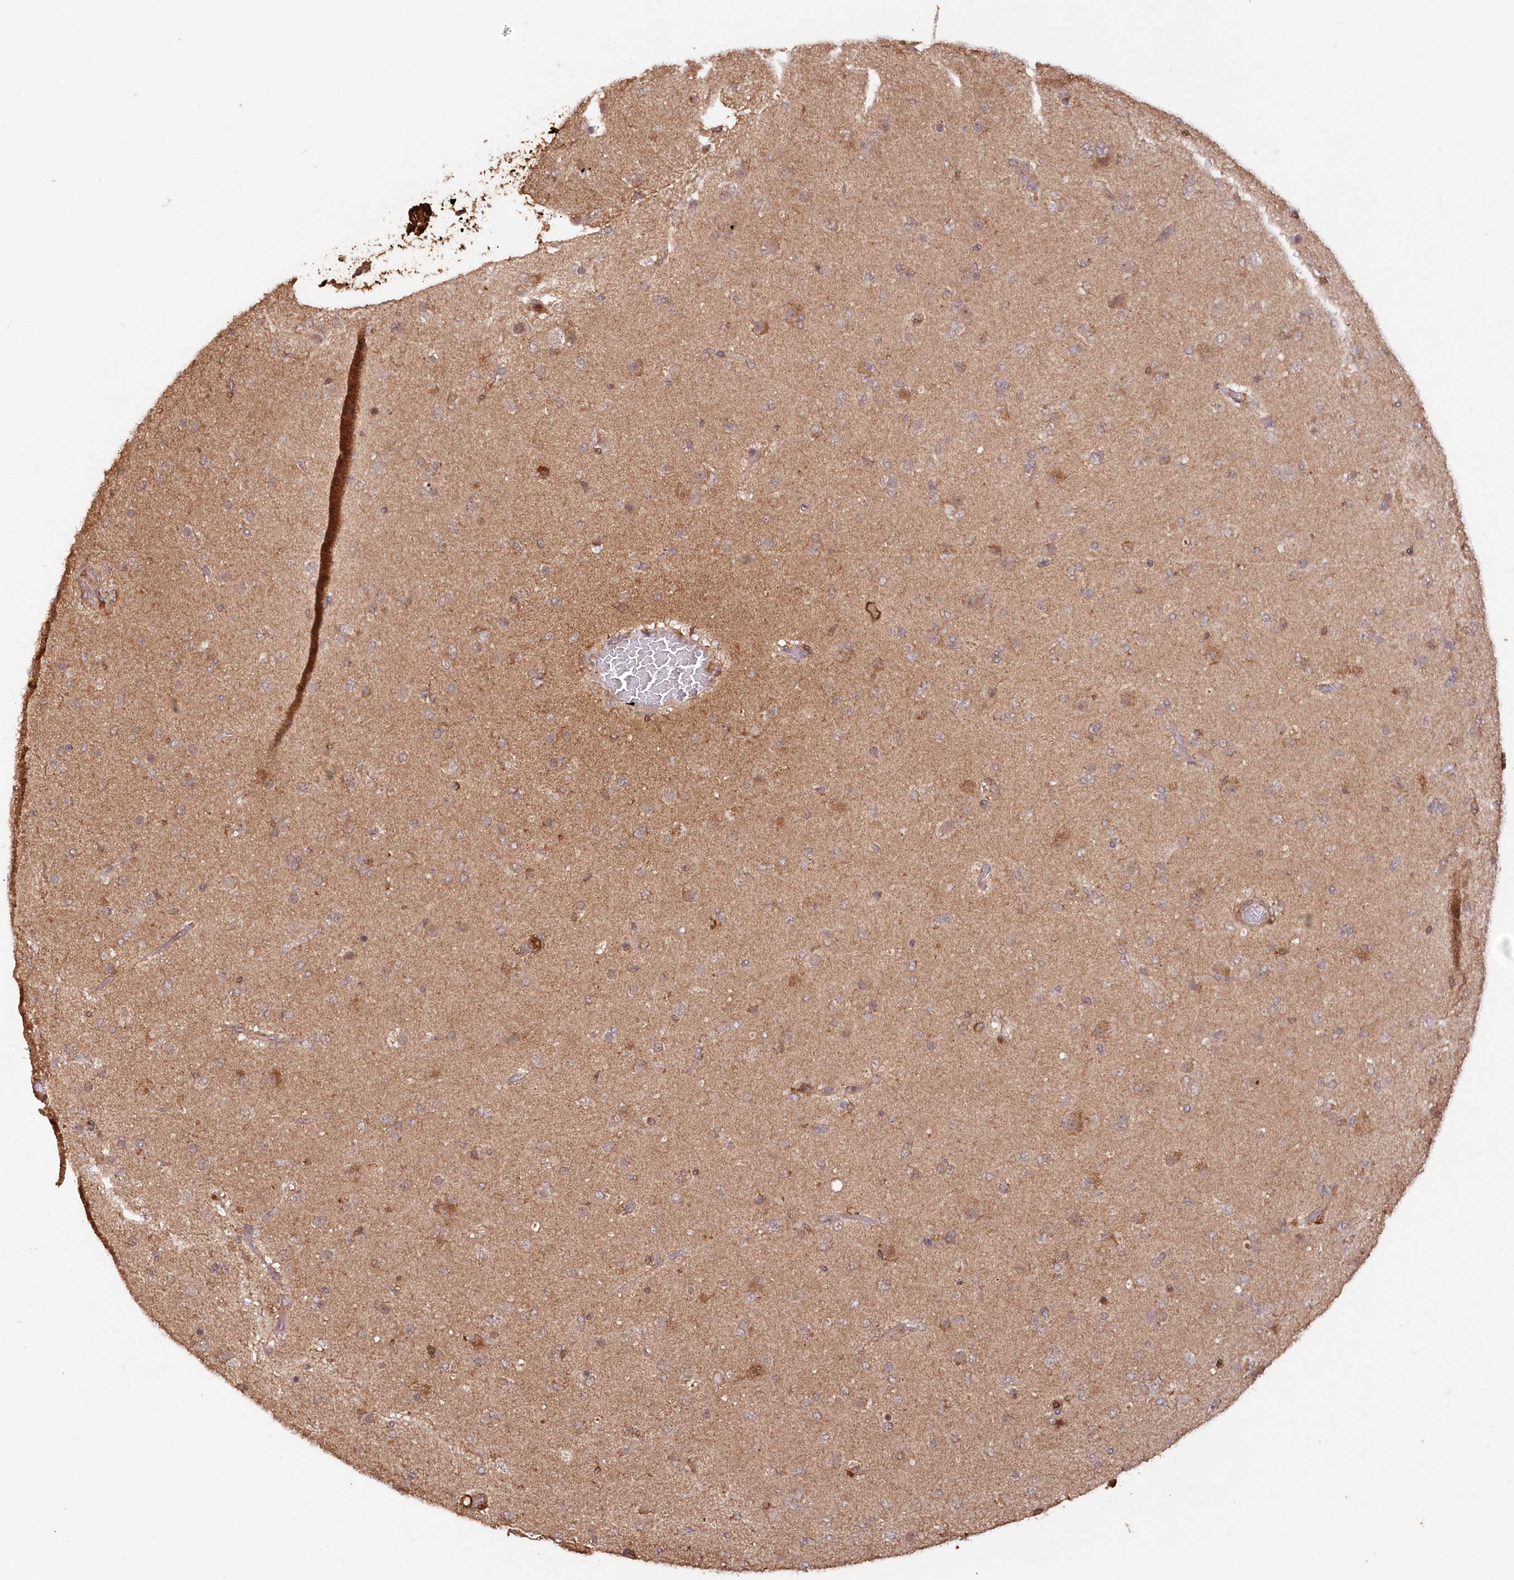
{"staining": {"intensity": "weak", "quantity": "25%-75%", "location": "cytoplasmic/membranous"}, "tissue": "glioma", "cell_type": "Tumor cells", "image_type": "cancer", "snomed": [{"axis": "morphology", "description": "Glioma, malignant, Low grade"}, {"axis": "topography", "description": "Brain"}], "caption": "Low-grade glioma (malignant) tissue demonstrates weak cytoplasmic/membranous positivity in about 25%-75% of tumor cells", "gene": "SNED1", "patient": {"sex": "male", "age": 65}}